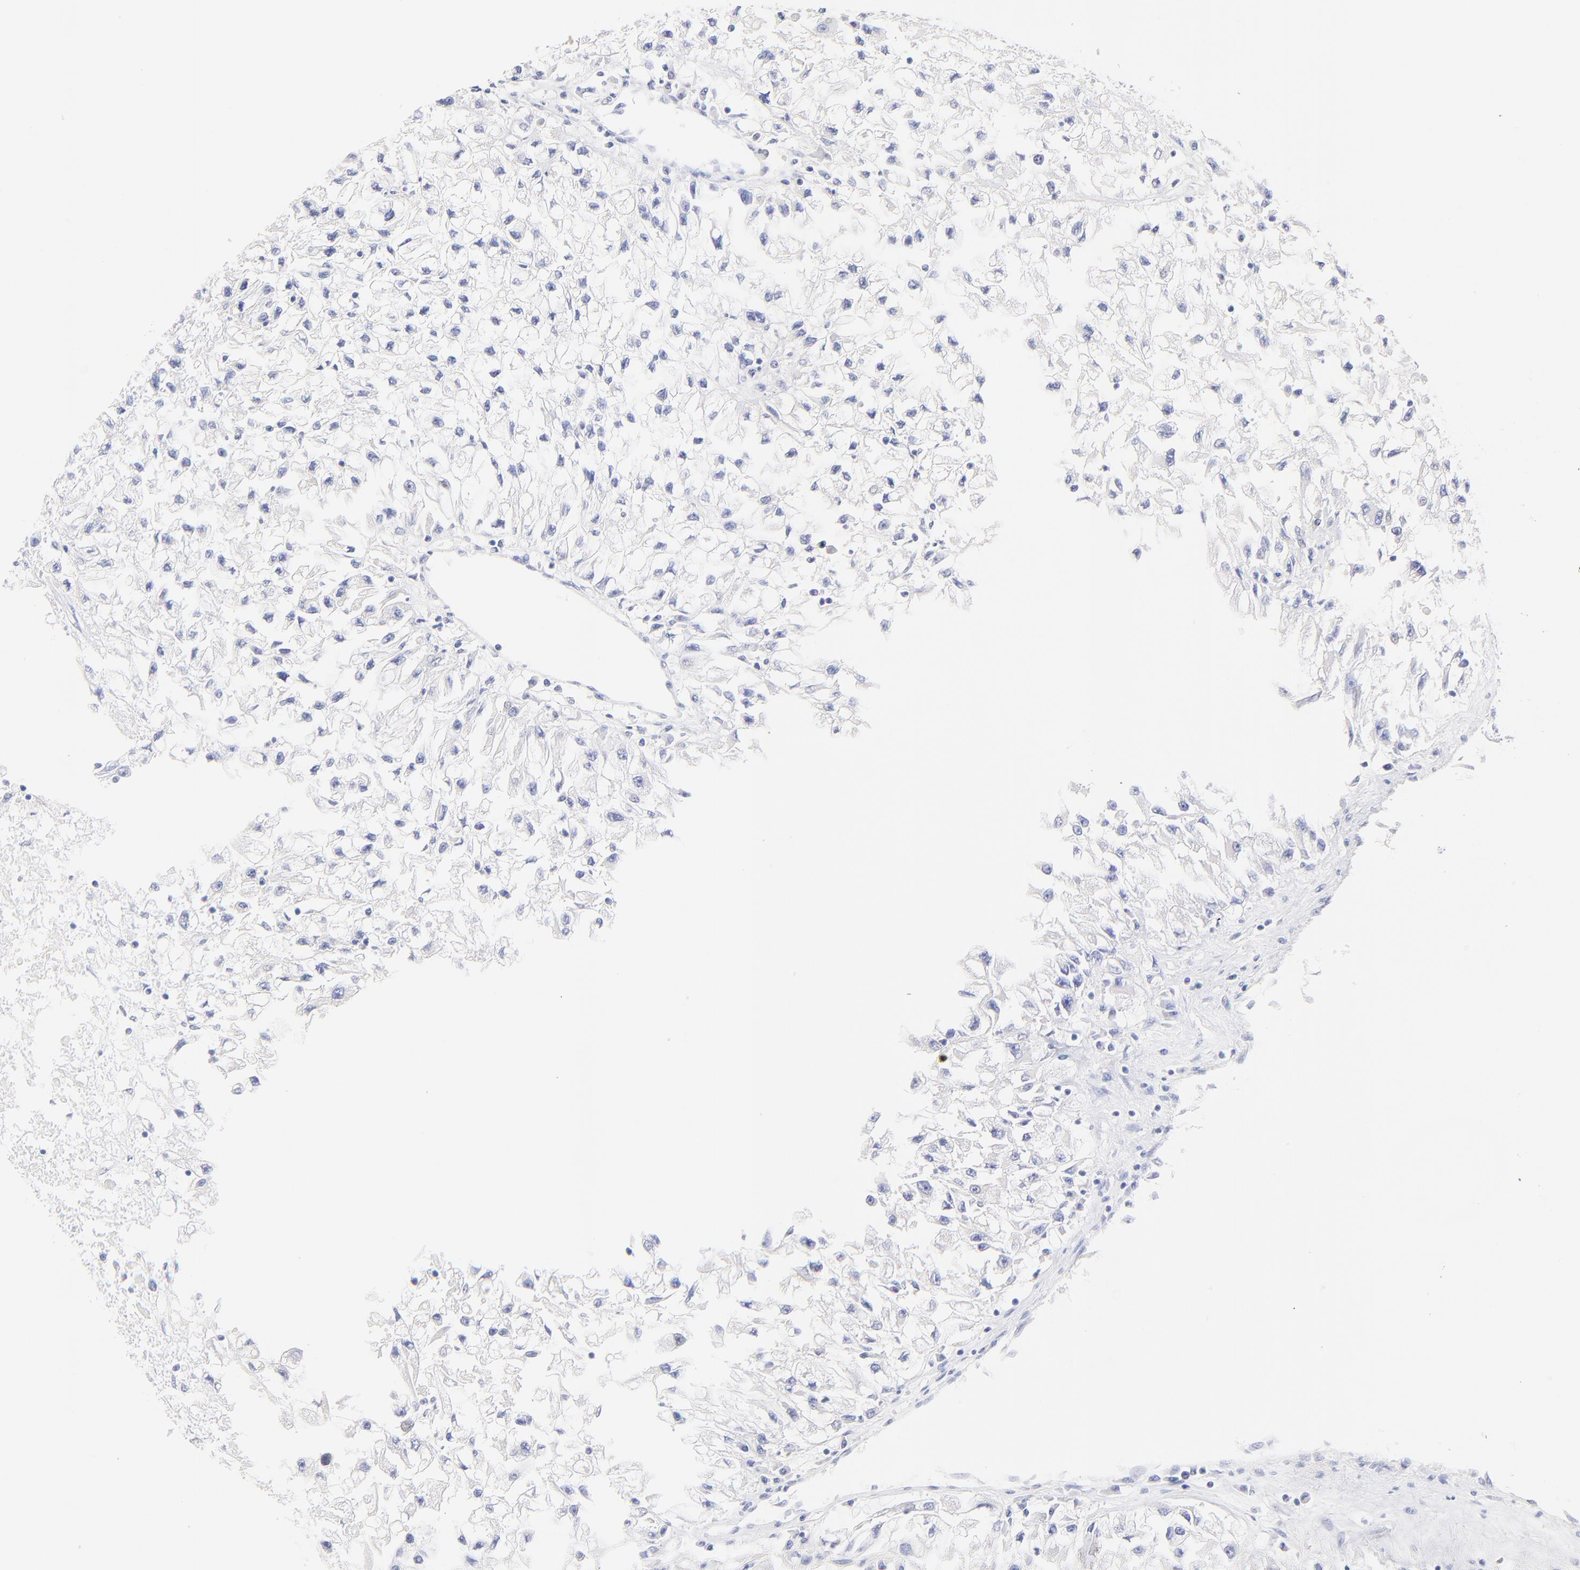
{"staining": {"intensity": "negative", "quantity": "none", "location": "none"}, "tissue": "renal cancer", "cell_type": "Tumor cells", "image_type": "cancer", "snomed": [{"axis": "morphology", "description": "Adenocarcinoma, NOS"}, {"axis": "topography", "description": "Kidney"}], "caption": "High power microscopy histopathology image of an immunohistochemistry (IHC) micrograph of adenocarcinoma (renal), revealing no significant positivity in tumor cells. (DAB immunohistochemistry (IHC) with hematoxylin counter stain).", "gene": "EBP", "patient": {"sex": "male", "age": 59}}